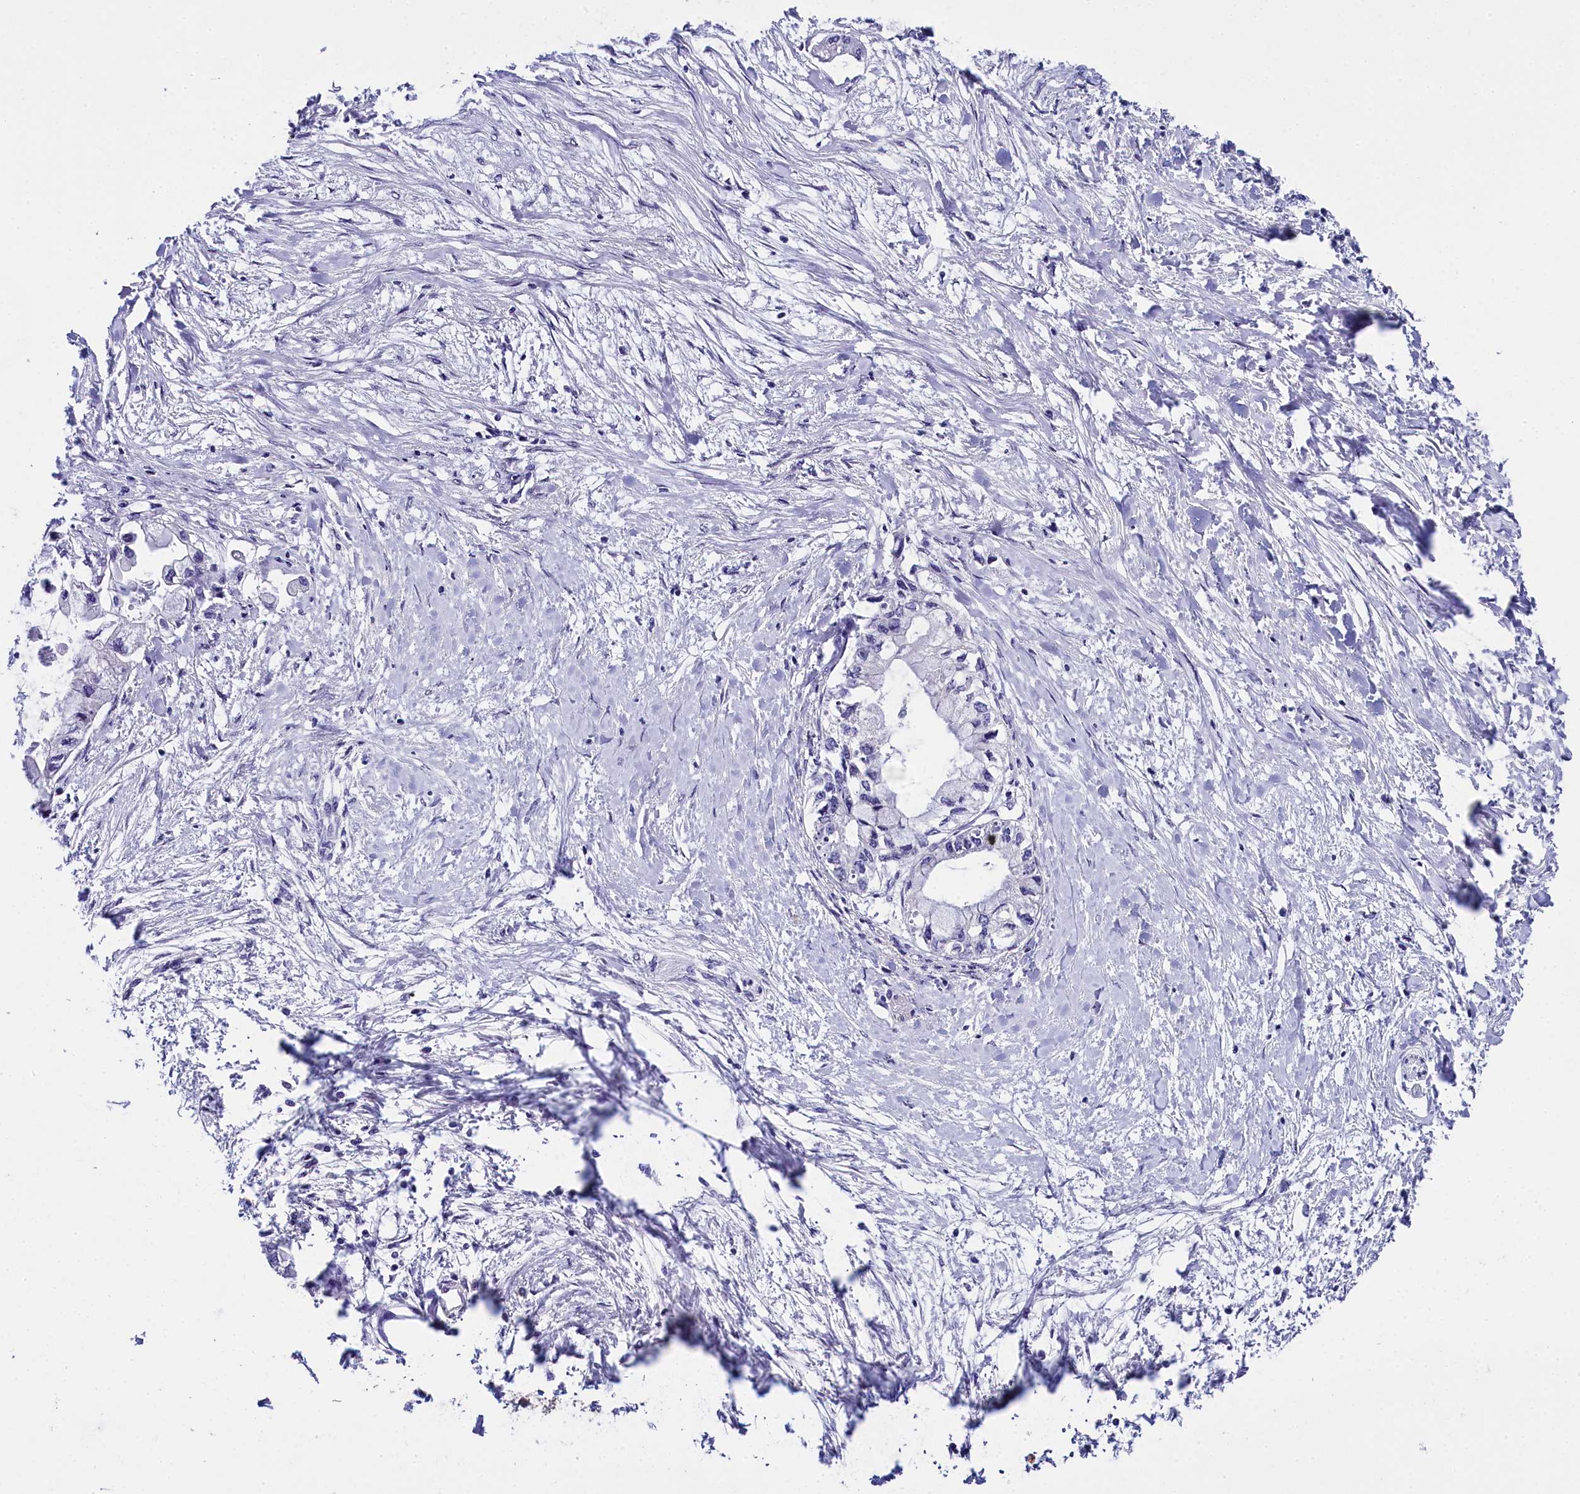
{"staining": {"intensity": "negative", "quantity": "none", "location": "none"}, "tissue": "pancreatic cancer", "cell_type": "Tumor cells", "image_type": "cancer", "snomed": [{"axis": "morphology", "description": "Adenocarcinoma, NOS"}, {"axis": "topography", "description": "Pancreas"}], "caption": "IHC of human pancreatic cancer (adenocarcinoma) displays no positivity in tumor cells.", "gene": "ENKD1", "patient": {"sex": "male", "age": 48}}